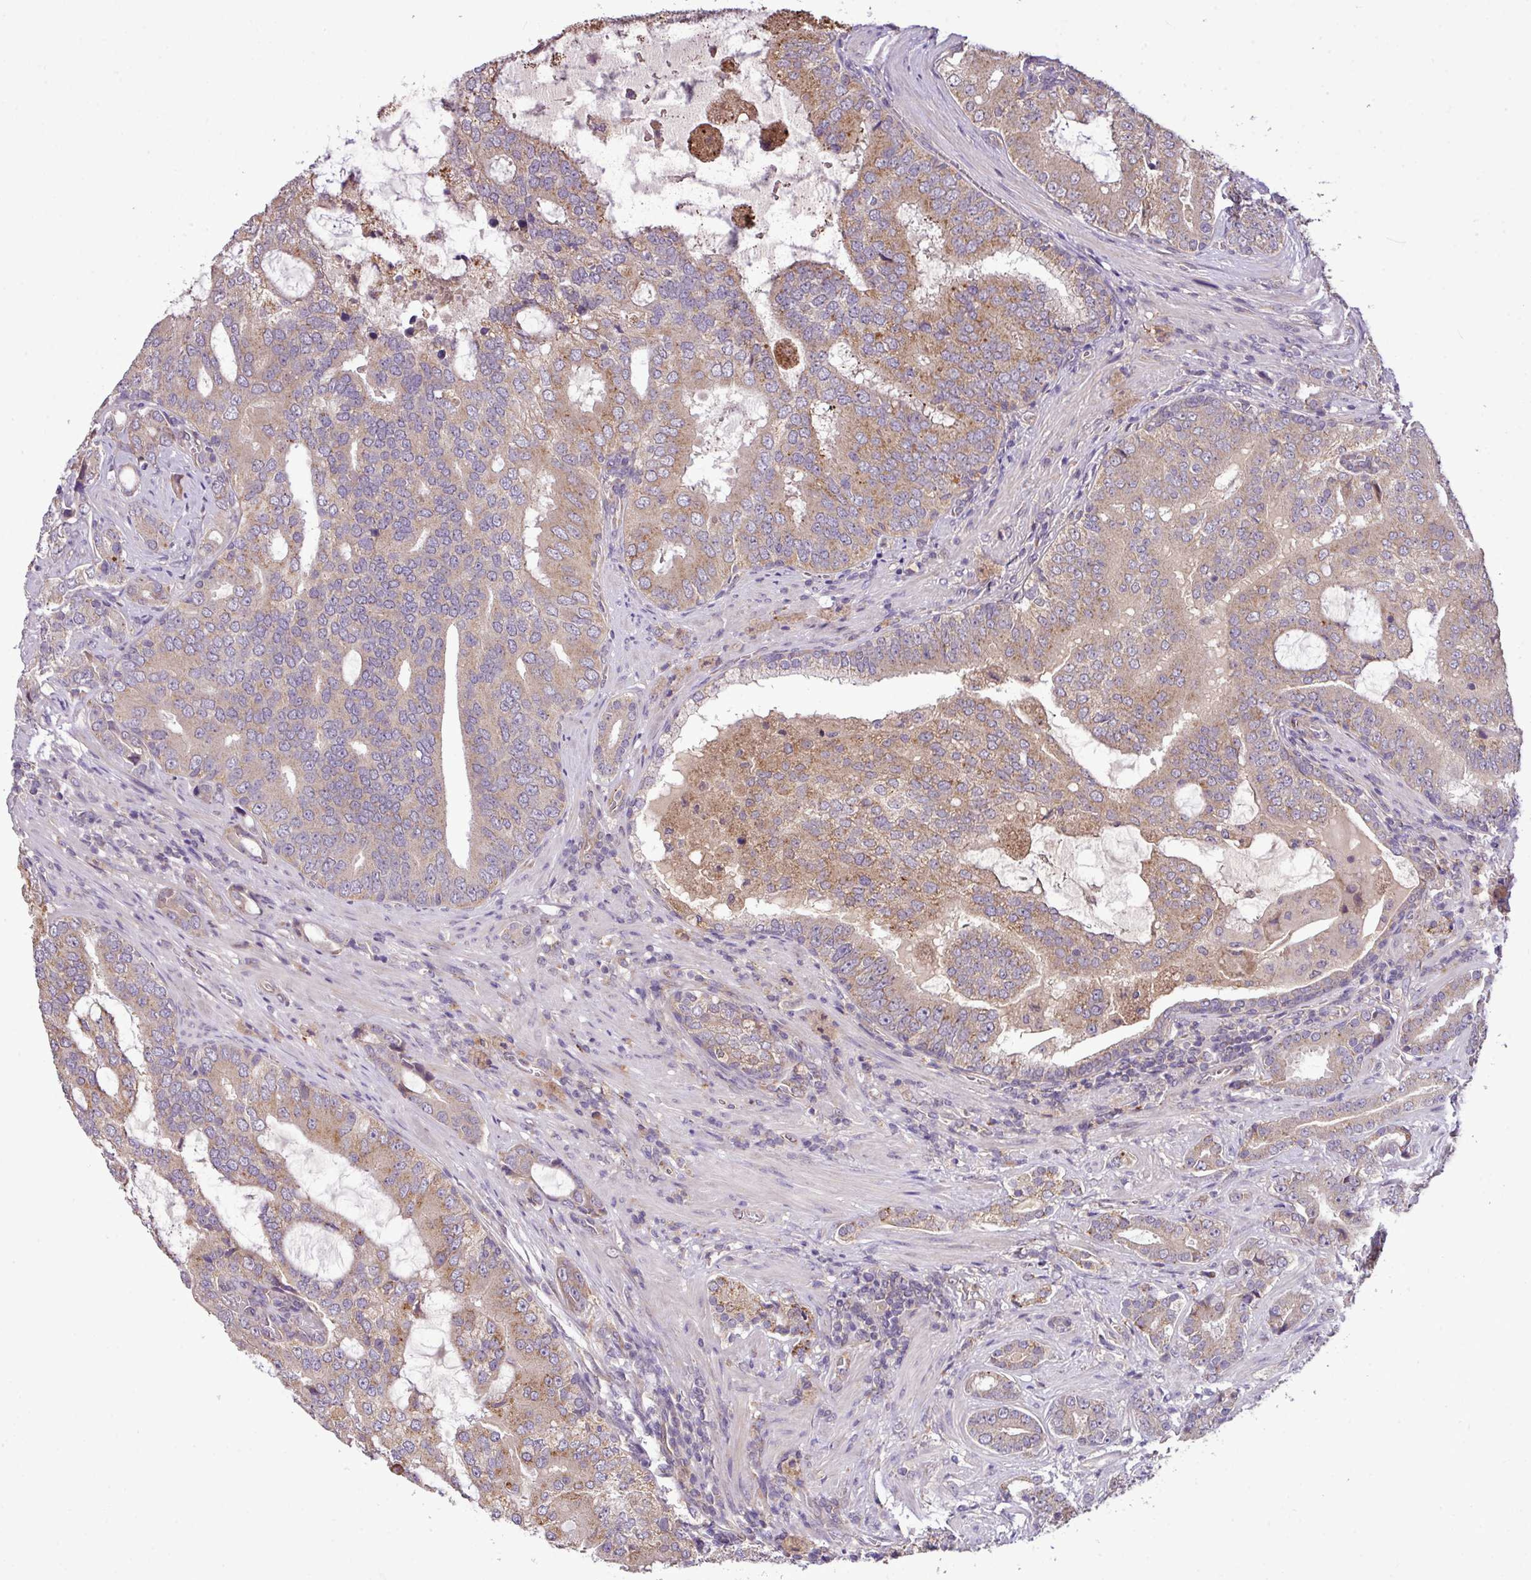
{"staining": {"intensity": "moderate", "quantity": "25%-75%", "location": "cytoplasmic/membranous"}, "tissue": "prostate cancer", "cell_type": "Tumor cells", "image_type": "cancer", "snomed": [{"axis": "morphology", "description": "Adenocarcinoma, High grade"}, {"axis": "topography", "description": "Prostate"}], "caption": "Tumor cells display moderate cytoplasmic/membranous positivity in approximately 25%-75% of cells in prostate cancer.", "gene": "XIAP", "patient": {"sex": "male", "age": 55}}